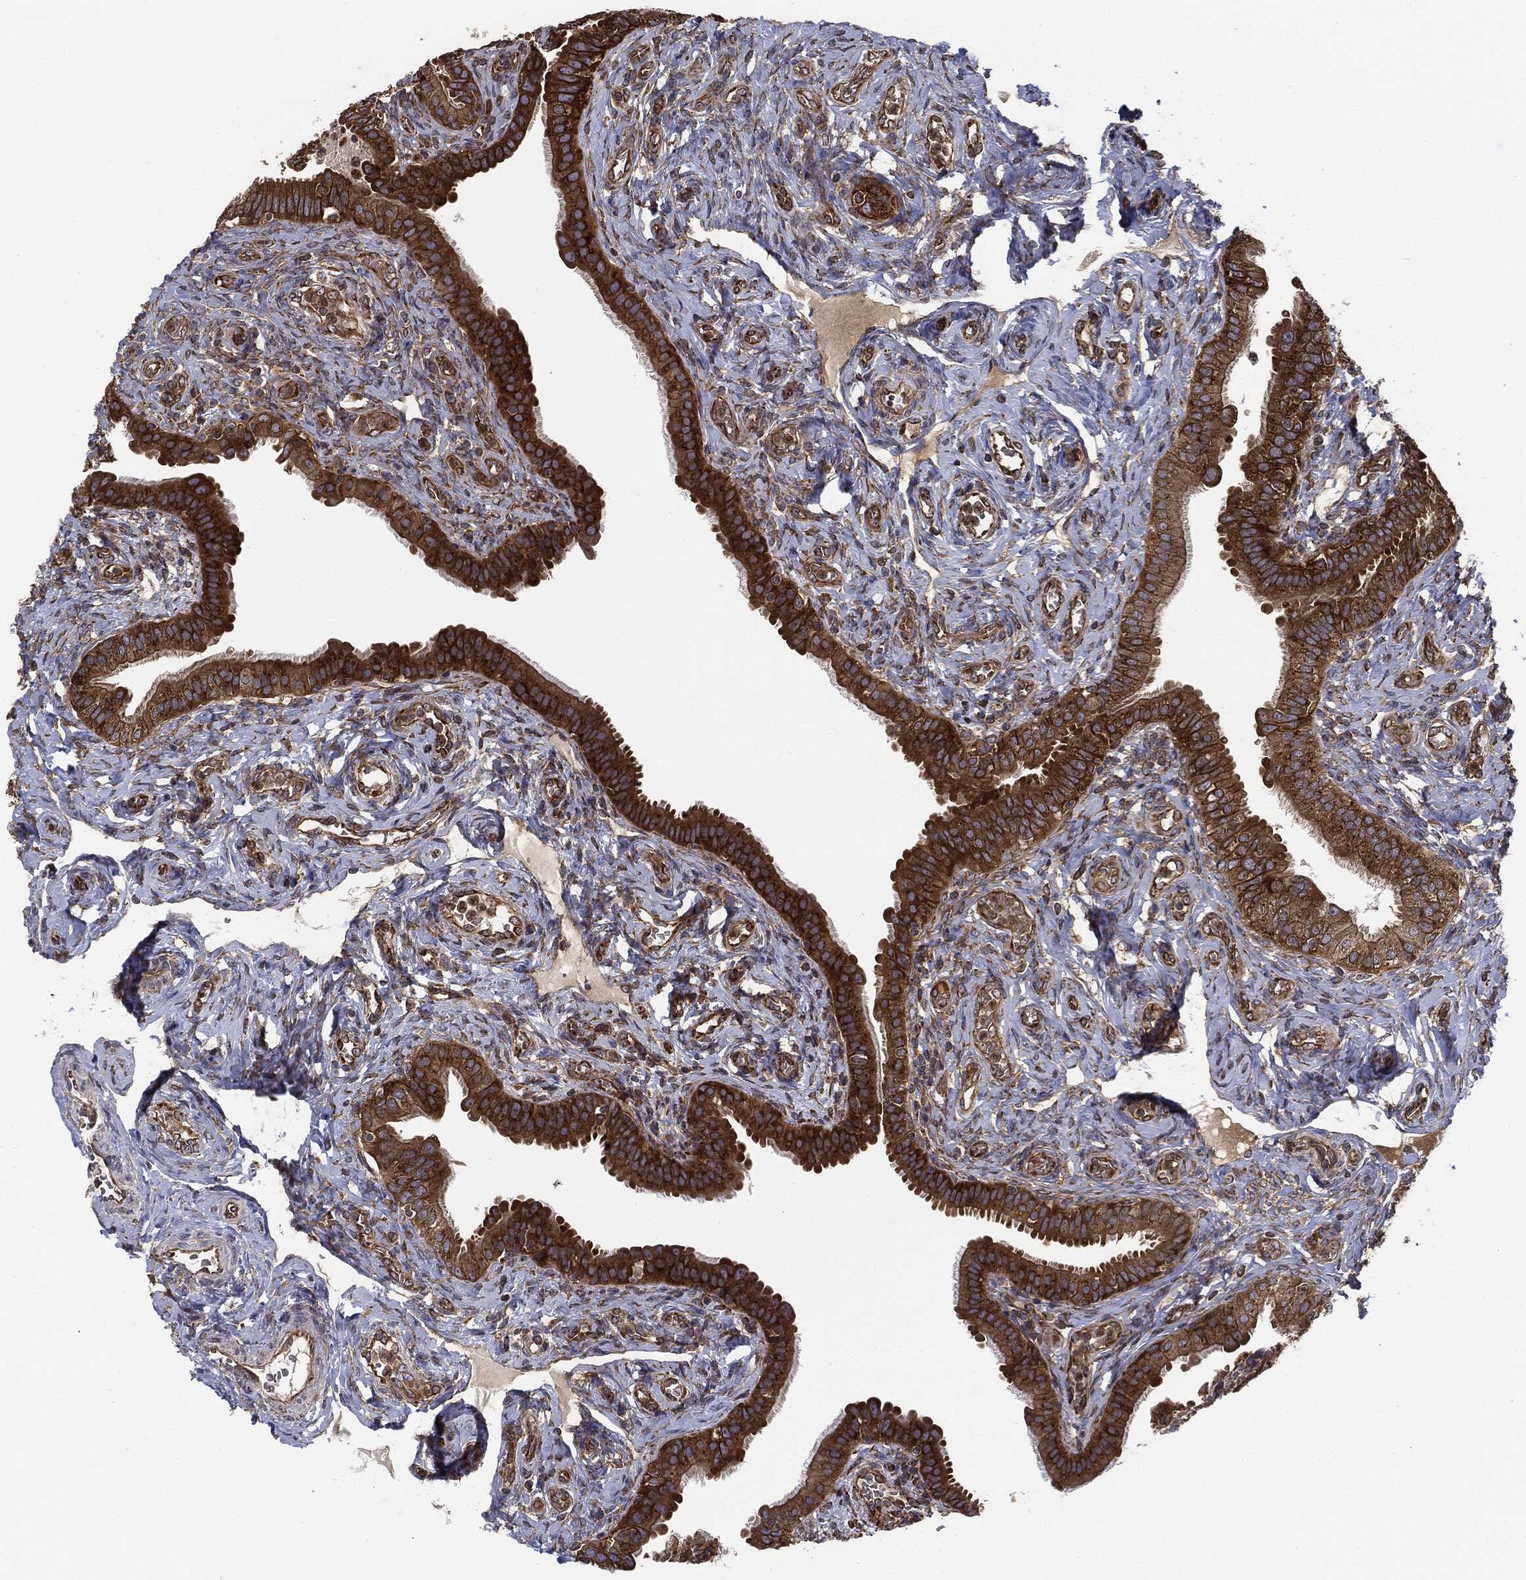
{"staining": {"intensity": "strong", "quantity": ">75%", "location": "cytoplasmic/membranous"}, "tissue": "fallopian tube", "cell_type": "Glandular cells", "image_type": "normal", "snomed": [{"axis": "morphology", "description": "Normal tissue, NOS"}, {"axis": "topography", "description": "Fallopian tube"}], "caption": "A high-resolution photomicrograph shows immunohistochemistry staining of unremarkable fallopian tube, which shows strong cytoplasmic/membranous expression in approximately >75% of glandular cells.", "gene": "EIF2AK2", "patient": {"sex": "female", "age": 41}}